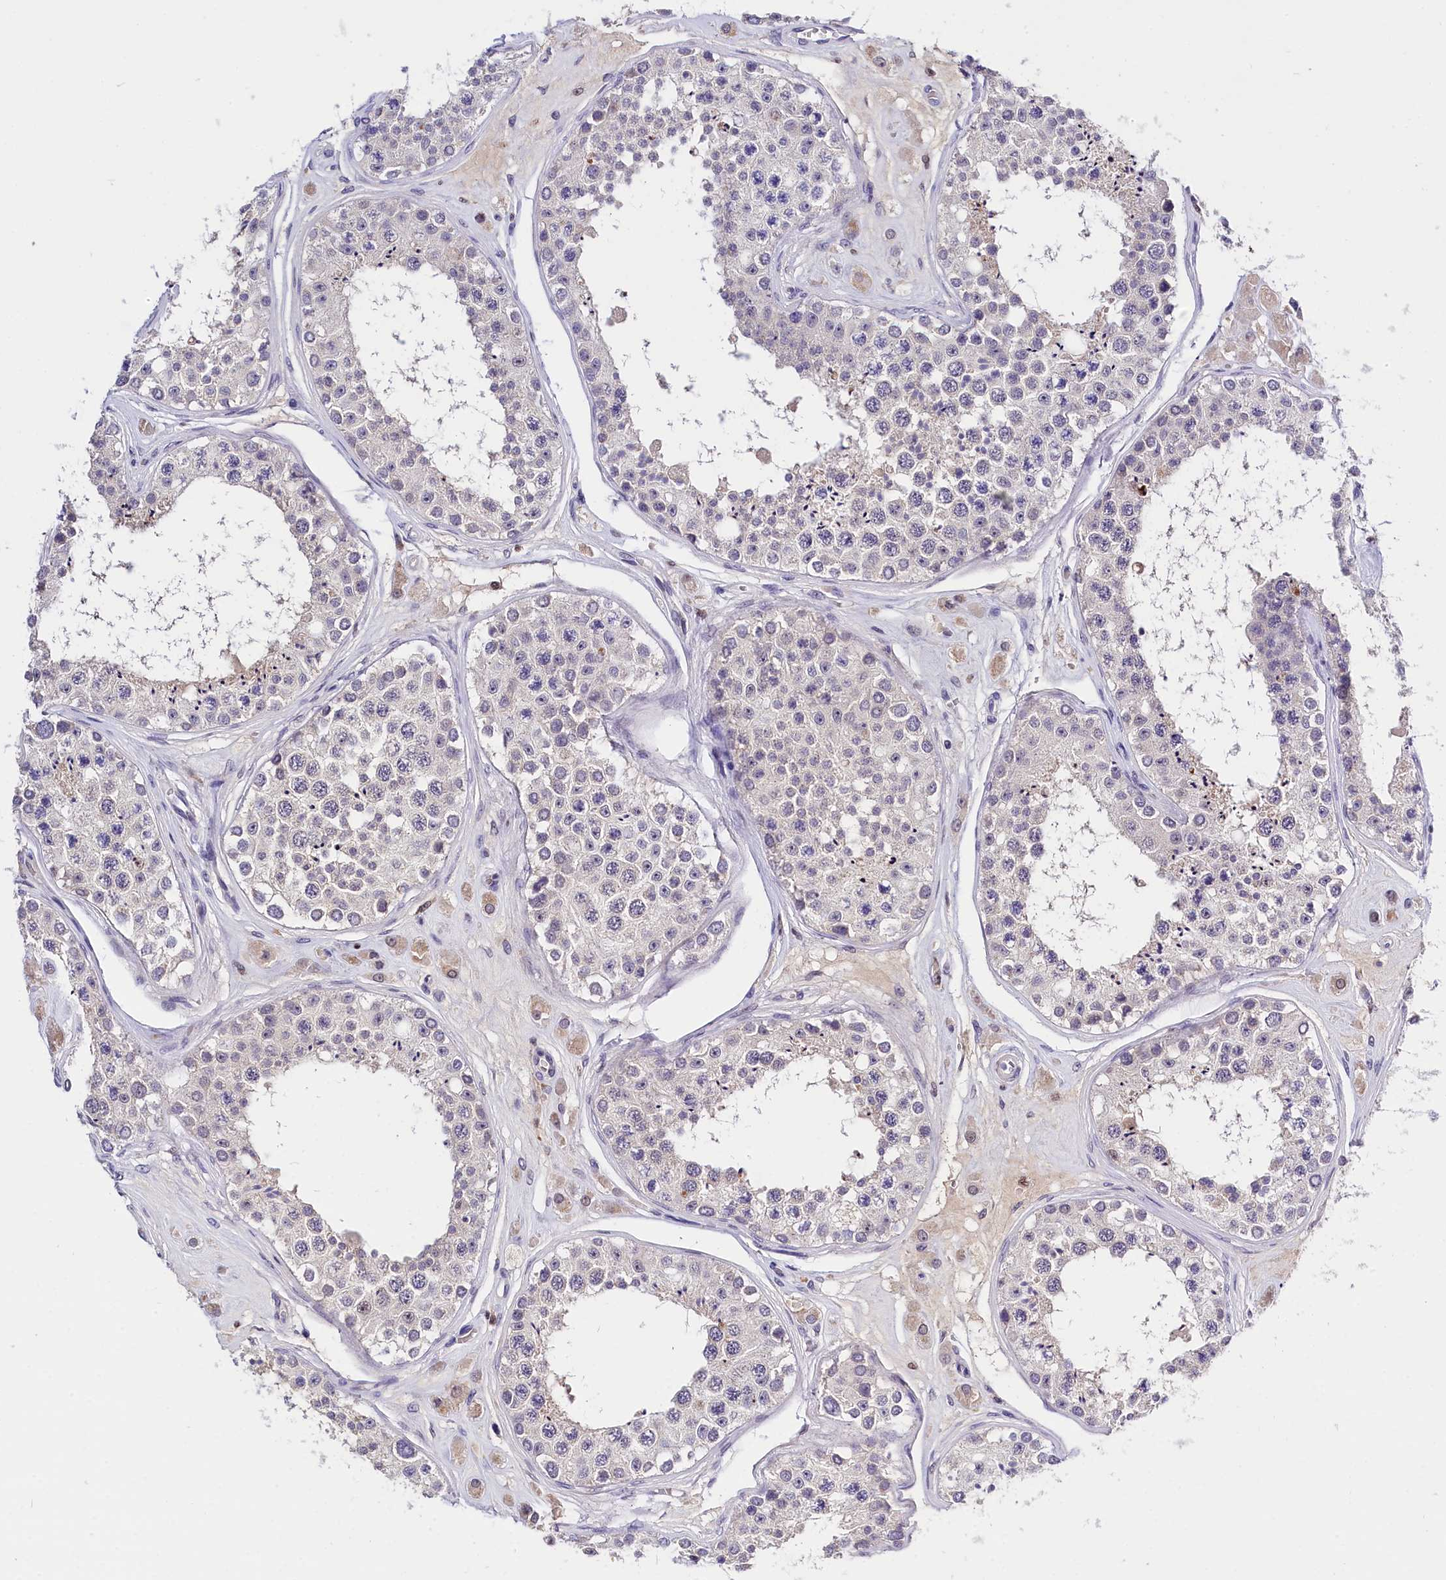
{"staining": {"intensity": "moderate", "quantity": "<25%", "location": "nuclear"}, "tissue": "testis", "cell_type": "Cells in seminiferous ducts", "image_type": "normal", "snomed": [{"axis": "morphology", "description": "Normal tissue, NOS"}, {"axis": "topography", "description": "Testis"}], "caption": "Immunohistochemistry (IHC) of unremarkable testis exhibits low levels of moderate nuclear positivity in approximately <25% of cells in seminiferous ducts.", "gene": "BTBD9", "patient": {"sex": "male", "age": 25}}